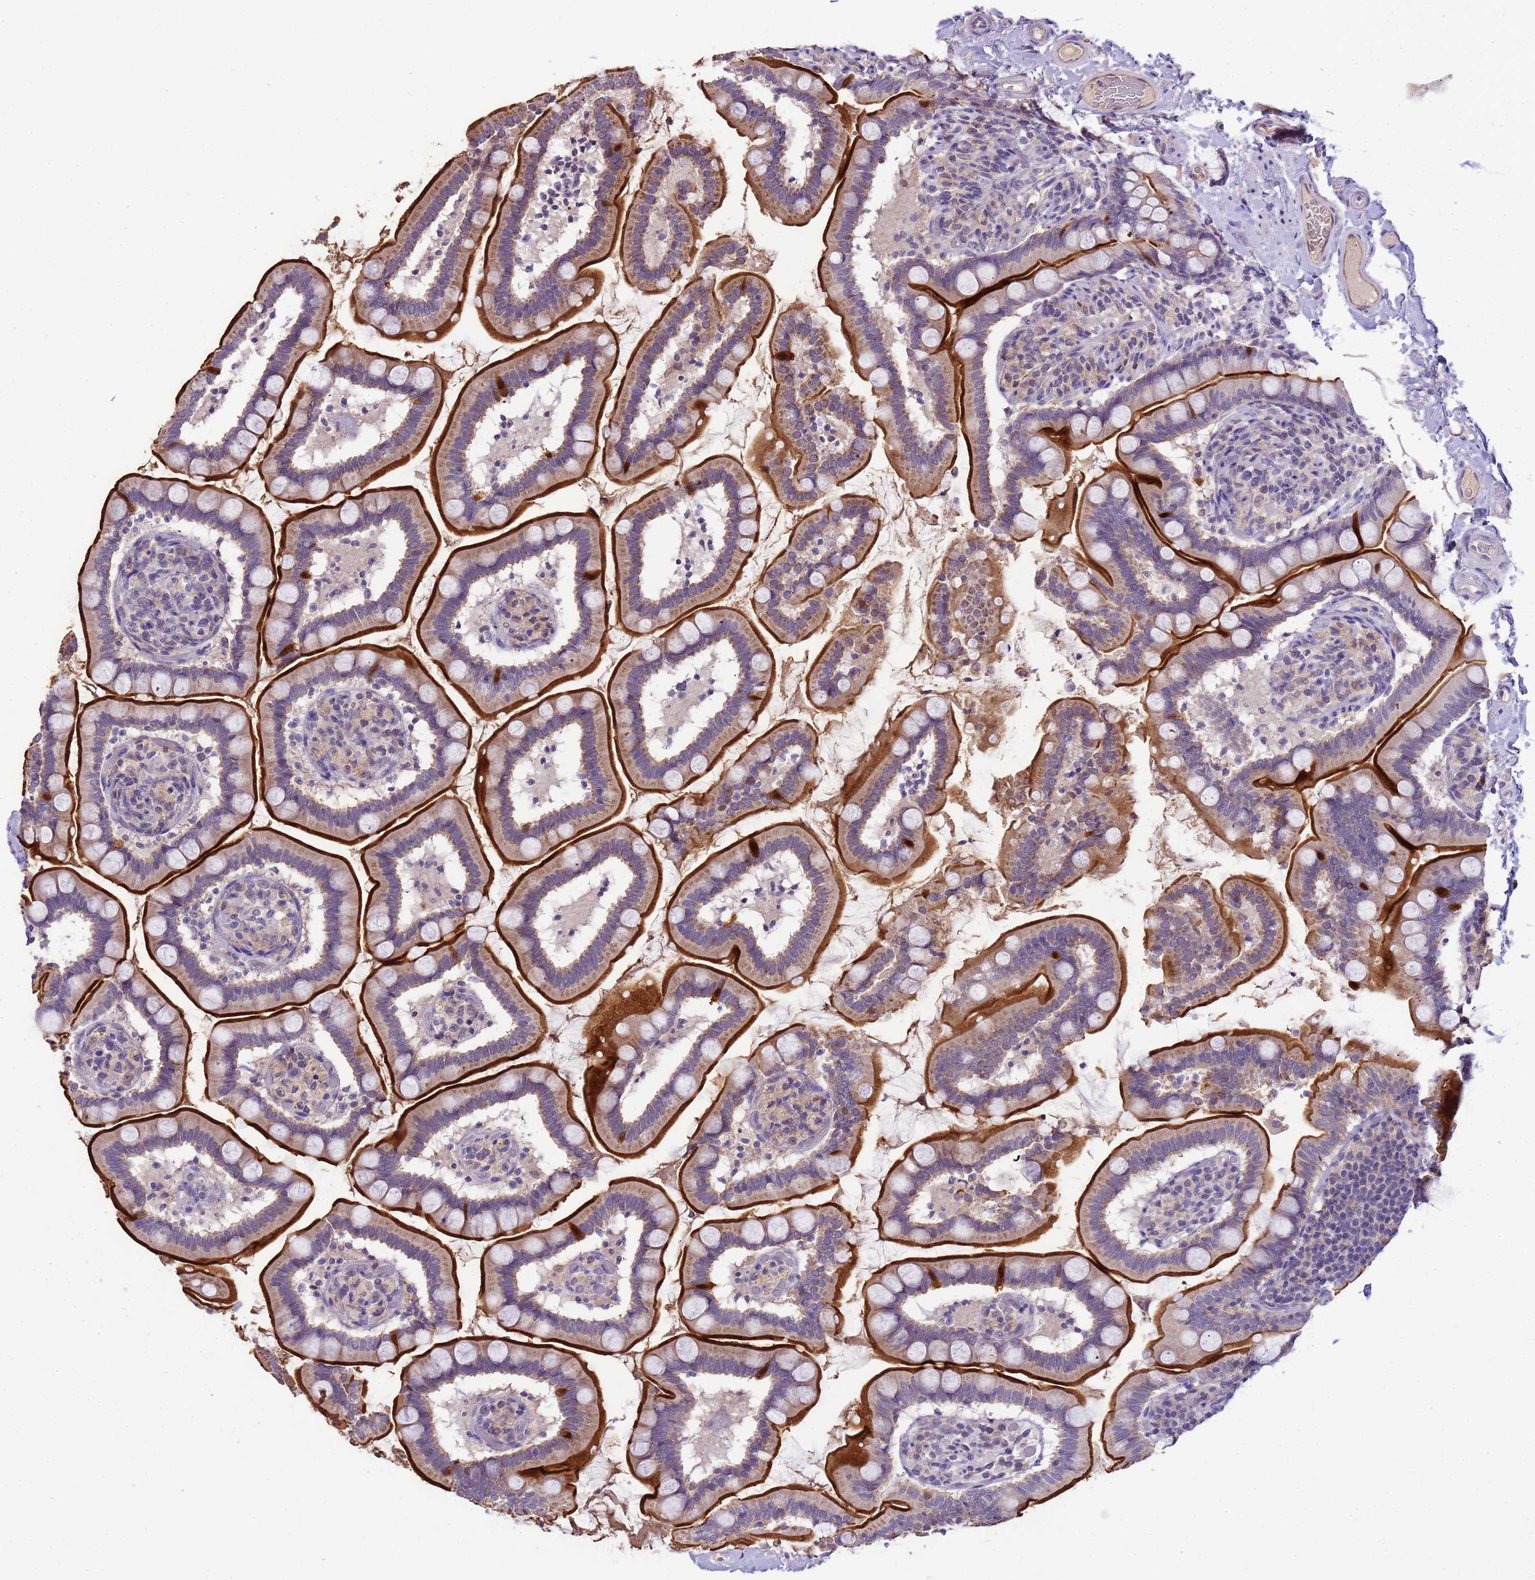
{"staining": {"intensity": "strong", "quantity": "25%-75%", "location": "cytoplasmic/membranous"}, "tissue": "small intestine", "cell_type": "Glandular cells", "image_type": "normal", "snomed": [{"axis": "morphology", "description": "Normal tissue, NOS"}, {"axis": "topography", "description": "Small intestine"}], "caption": "Immunohistochemistry (IHC) (DAB) staining of unremarkable human small intestine demonstrates strong cytoplasmic/membranous protein positivity in approximately 25%-75% of glandular cells. The protein is shown in brown color, while the nuclei are stained blue.", "gene": "PLCXD3", "patient": {"sex": "female", "age": 64}}